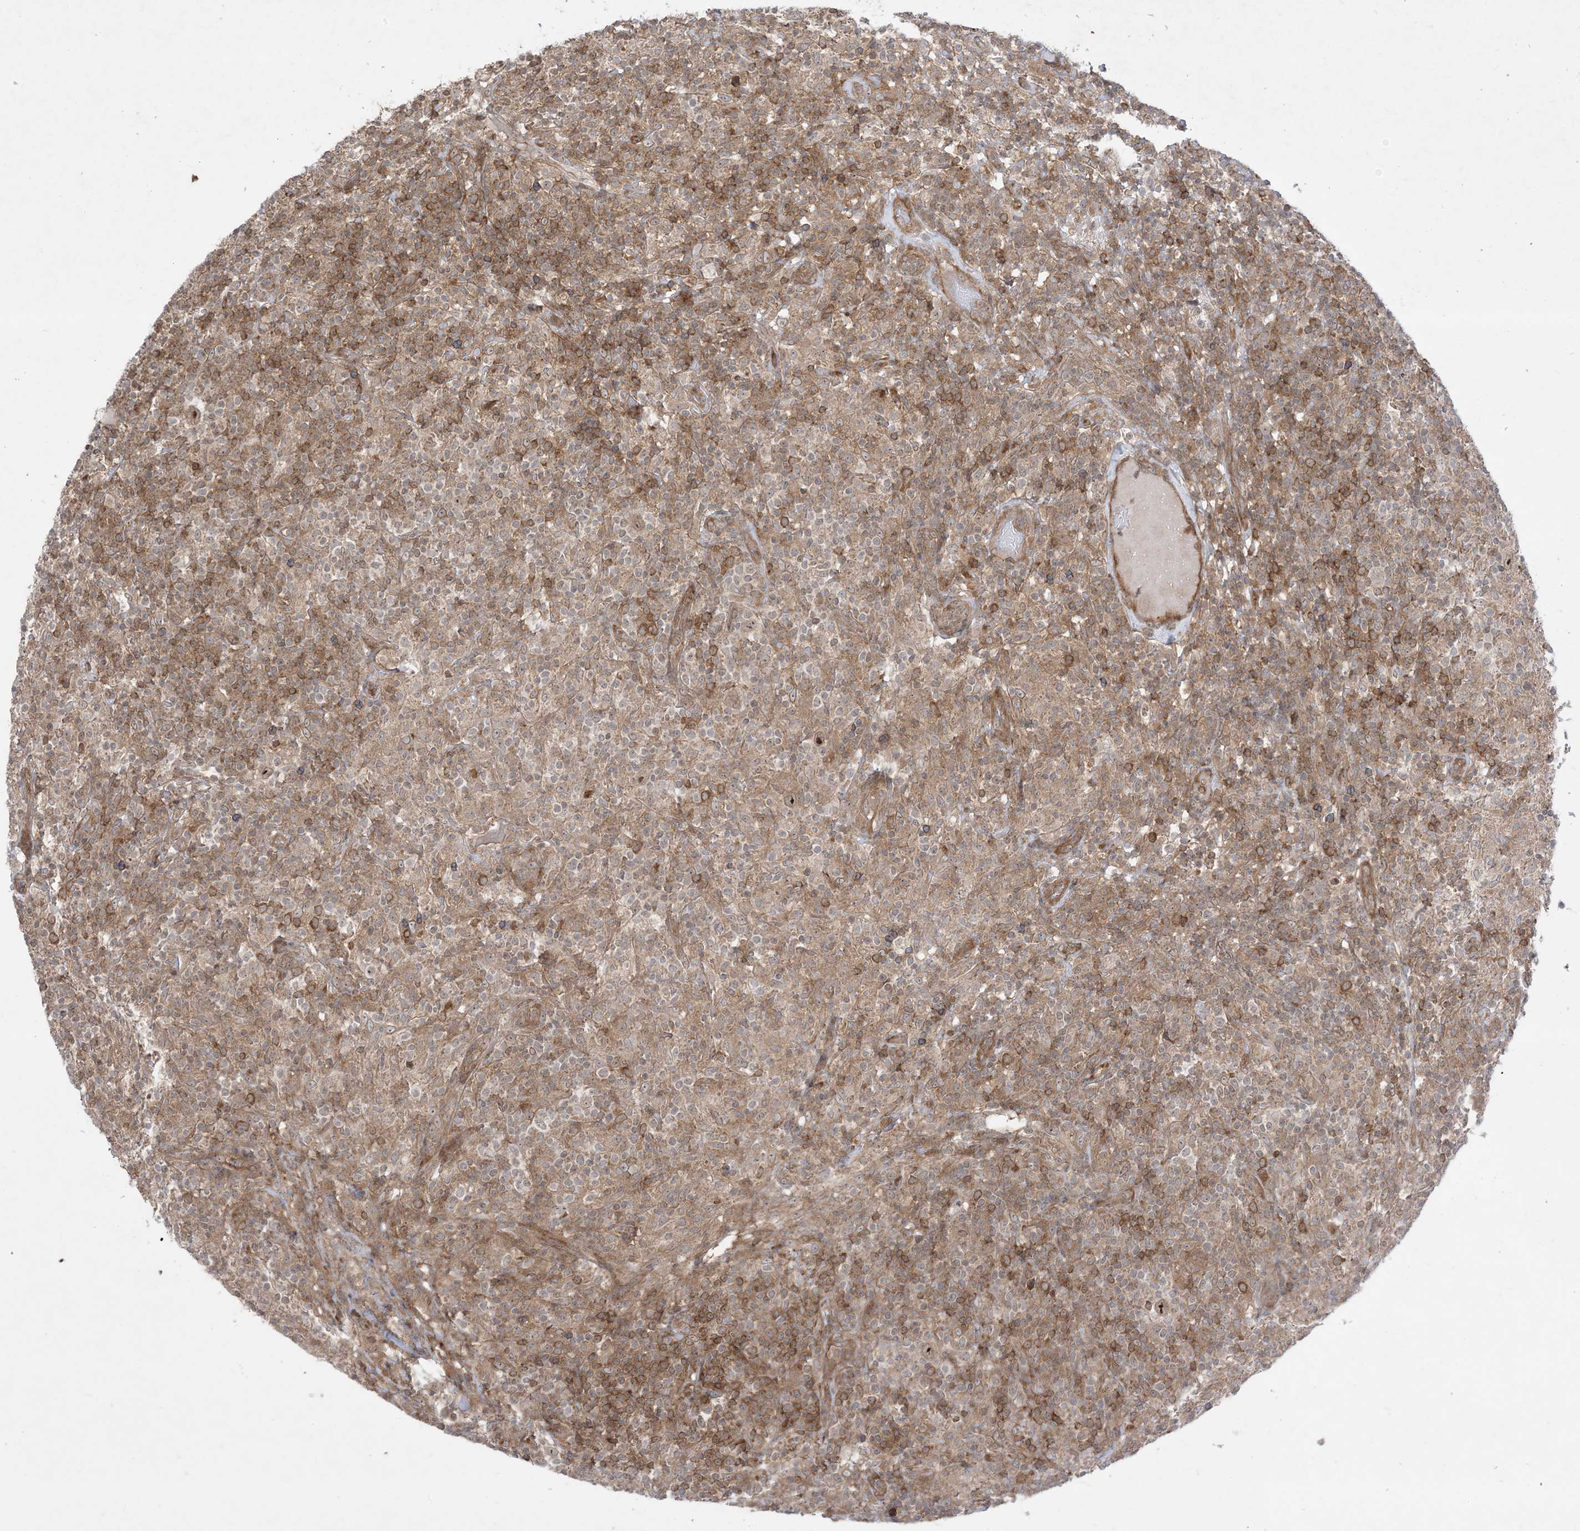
{"staining": {"intensity": "moderate", "quantity": ">75%", "location": "nuclear"}, "tissue": "lymphoma", "cell_type": "Tumor cells", "image_type": "cancer", "snomed": [{"axis": "morphology", "description": "Hodgkin's disease, NOS"}, {"axis": "topography", "description": "Lymph node"}], "caption": "An IHC micrograph of tumor tissue is shown. Protein staining in brown shows moderate nuclear positivity in Hodgkin's disease within tumor cells.", "gene": "SOGA3", "patient": {"sex": "male", "age": 70}}